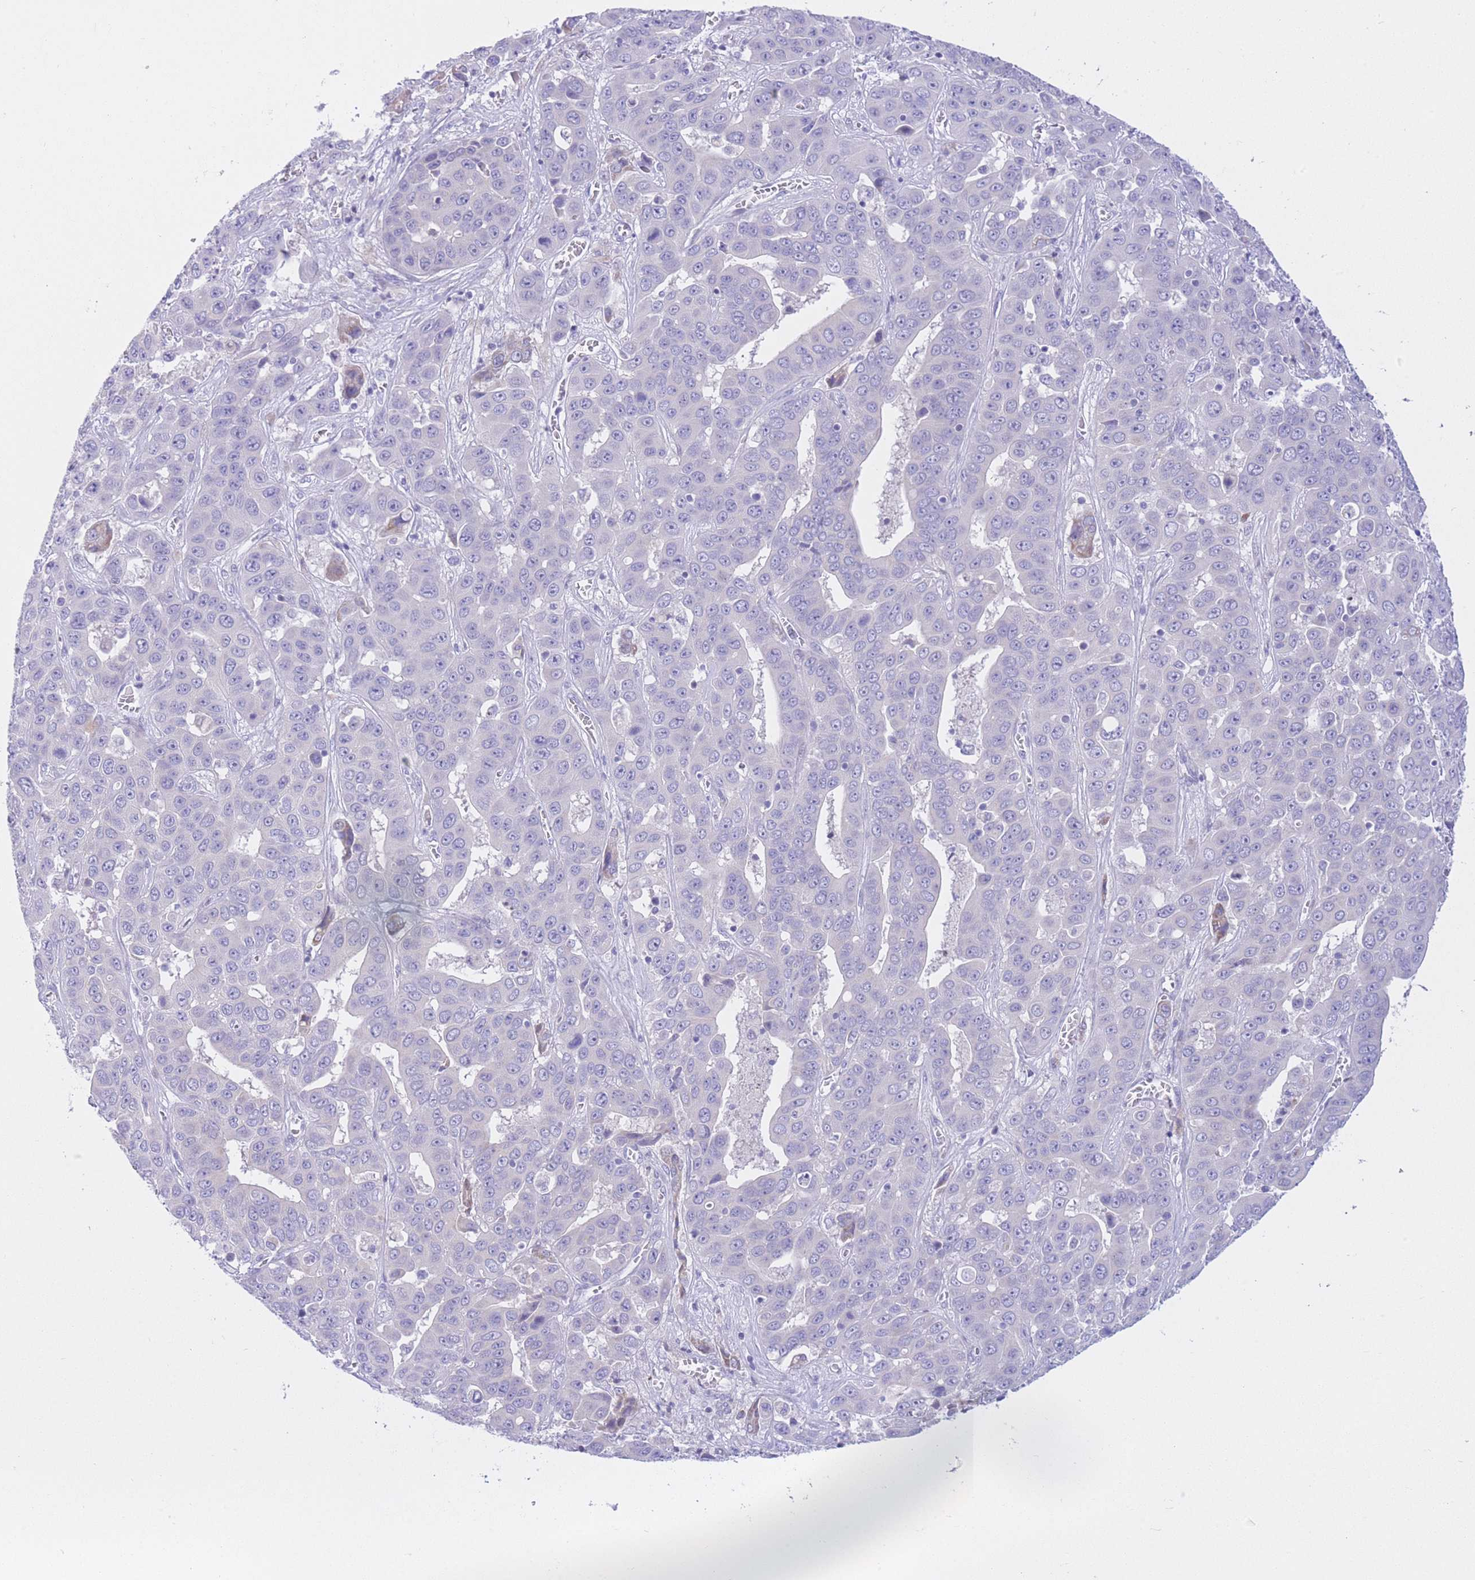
{"staining": {"intensity": "negative", "quantity": "none", "location": "none"}, "tissue": "liver cancer", "cell_type": "Tumor cells", "image_type": "cancer", "snomed": [{"axis": "morphology", "description": "Cholangiocarcinoma"}, {"axis": "topography", "description": "Liver"}], "caption": "Immunohistochemistry (IHC) image of human liver cholangiocarcinoma stained for a protein (brown), which displays no expression in tumor cells.", "gene": "RPL39L", "patient": {"sex": "female", "age": 52}}